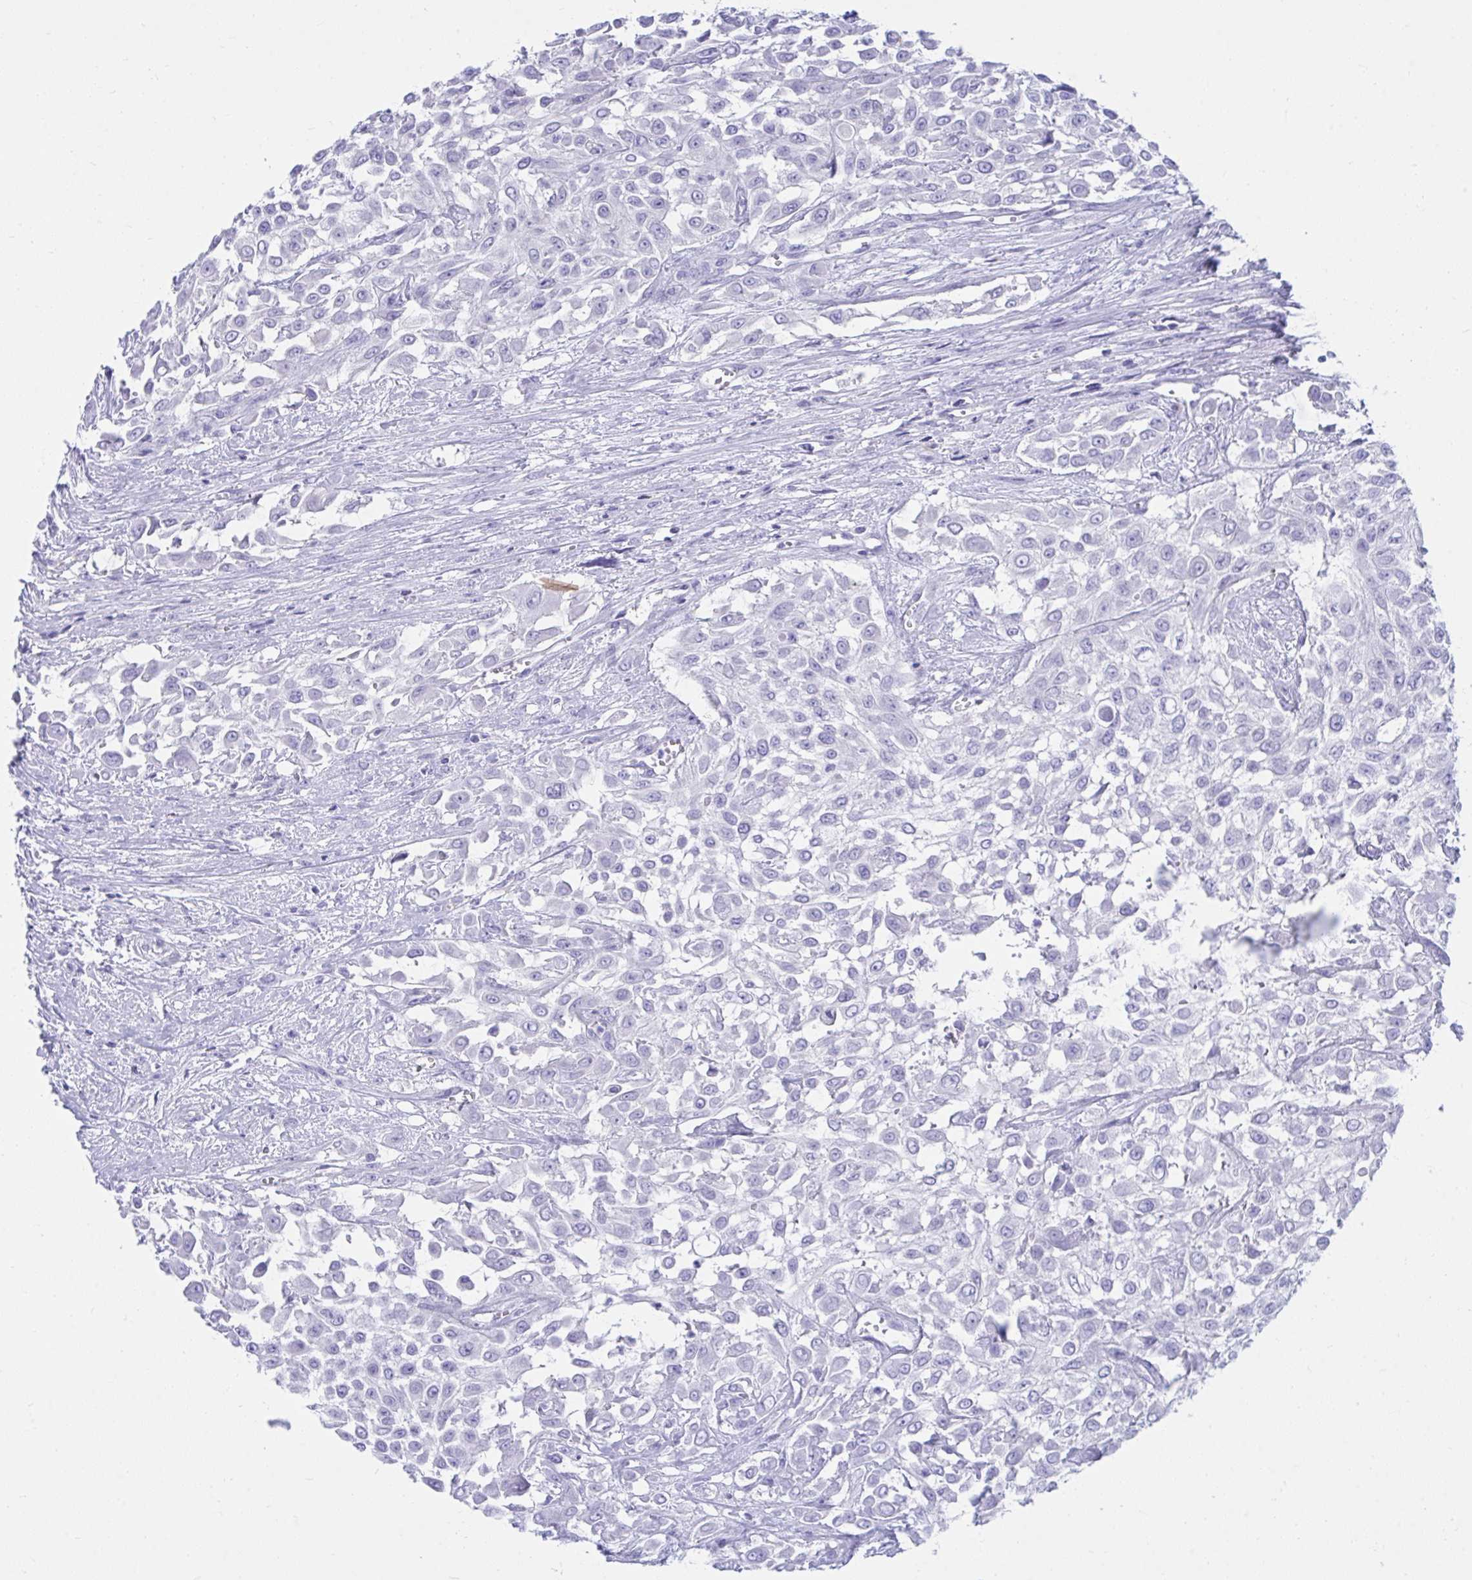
{"staining": {"intensity": "negative", "quantity": "none", "location": "none"}, "tissue": "urothelial cancer", "cell_type": "Tumor cells", "image_type": "cancer", "snomed": [{"axis": "morphology", "description": "Urothelial carcinoma, High grade"}, {"axis": "topography", "description": "Urinary bladder"}], "caption": "An image of human urothelial cancer is negative for staining in tumor cells.", "gene": "SHISA8", "patient": {"sex": "male", "age": 57}}